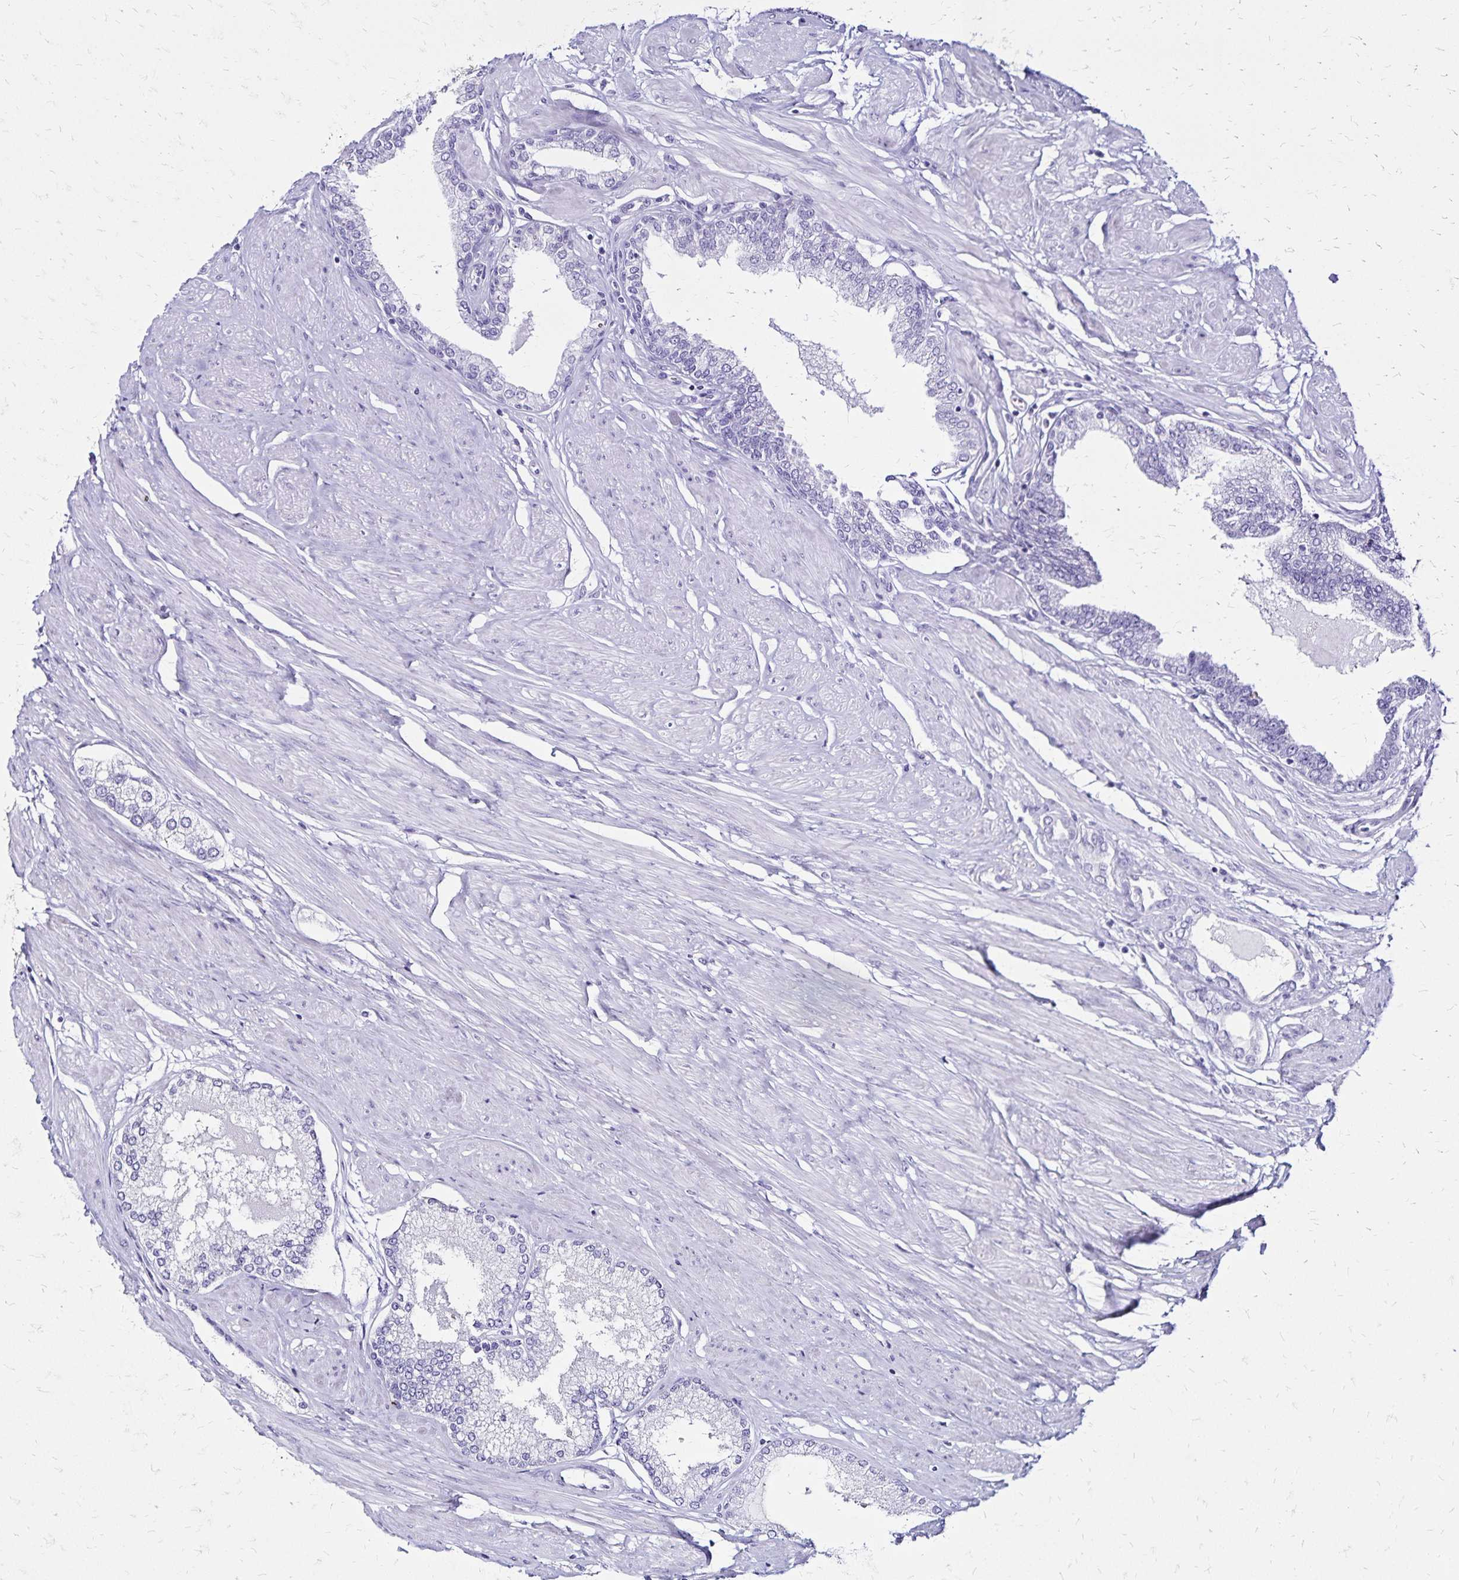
{"staining": {"intensity": "negative", "quantity": "none", "location": "none"}, "tissue": "prostate cancer", "cell_type": "Tumor cells", "image_type": "cancer", "snomed": [{"axis": "morphology", "description": "Adenocarcinoma, Low grade"}, {"axis": "topography", "description": "Prostate"}], "caption": "Micrograph shows no significant protein expression in tumor cells of prostate cancer. (Immunohistochemistry, brightfield microscopy, high magnification).", "gene": "LIN28B", "patient": {"sex": "male", "age": 55}}